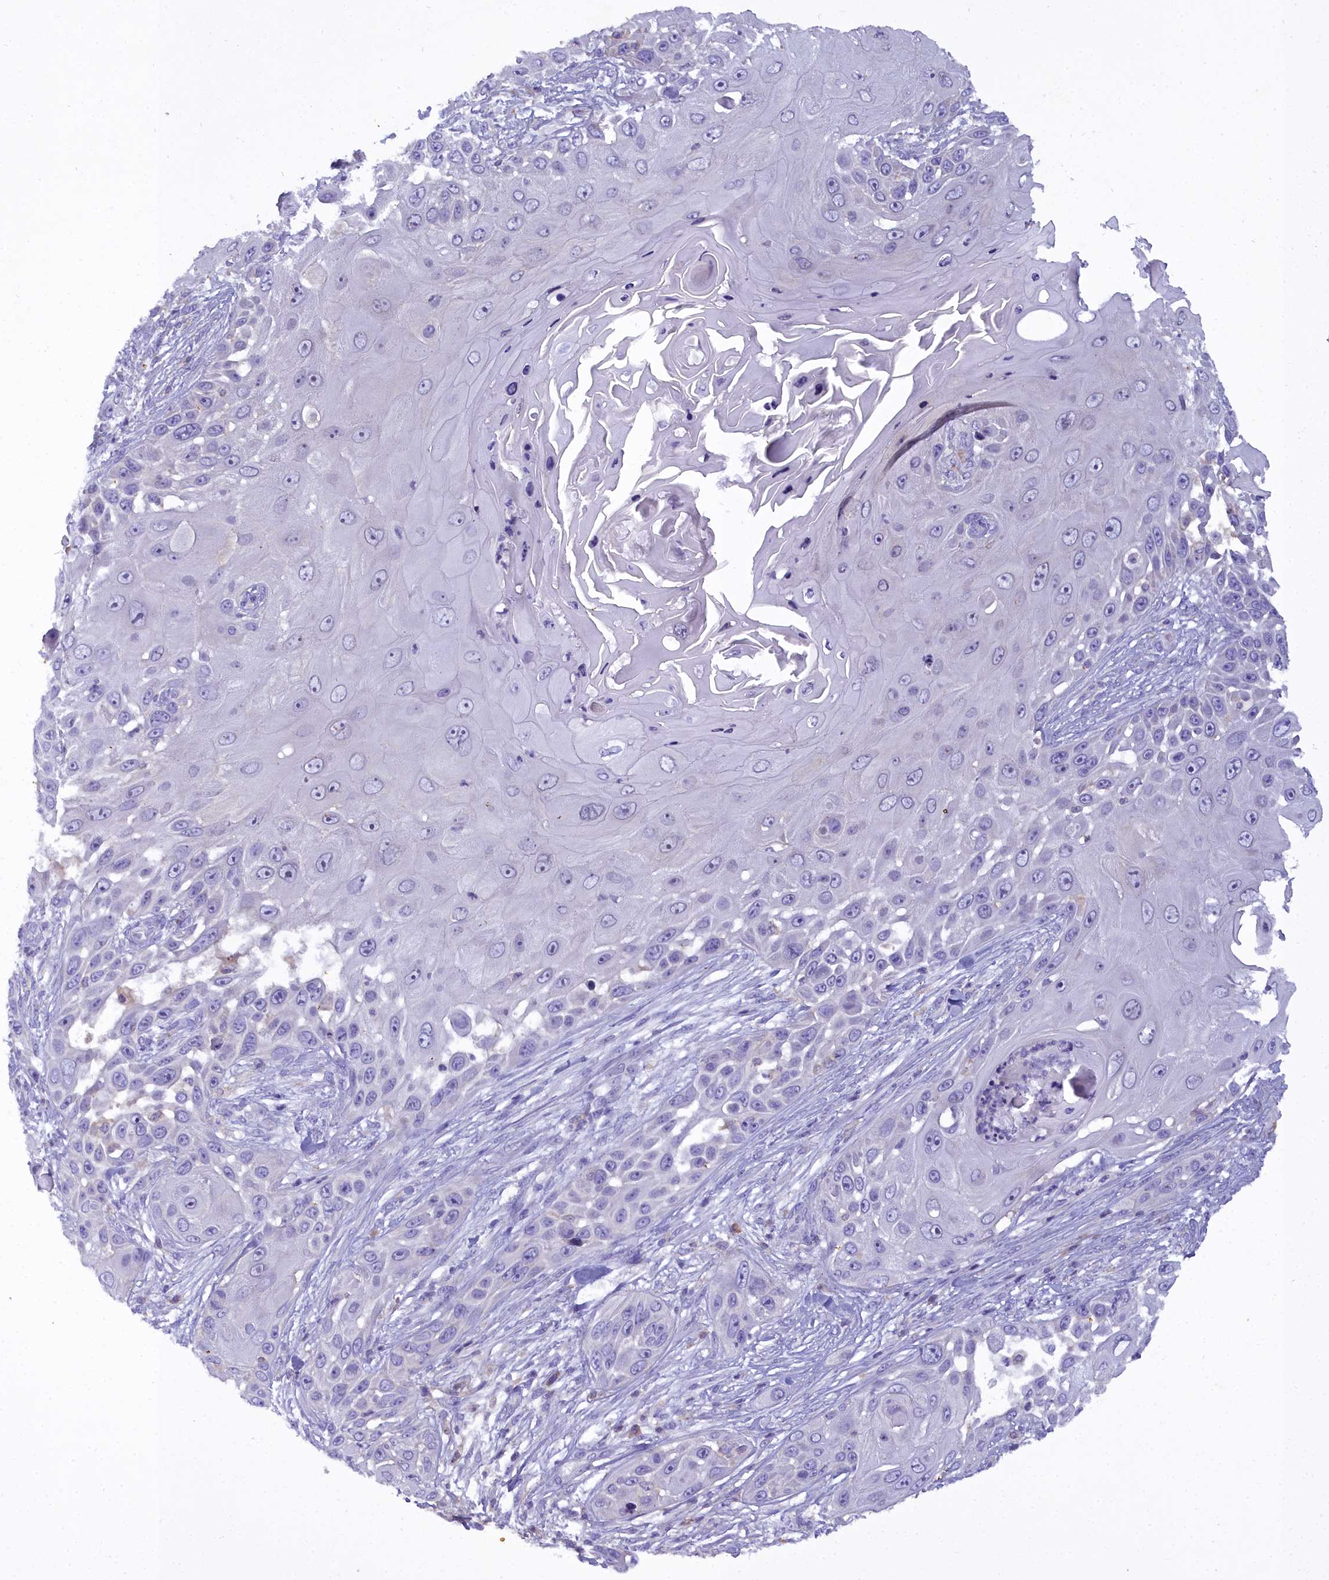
{"staining": {"intensity": "negative", "quantity": "none", "location": "none"}, "tissue": "skin cancer", "cell_type": "Tumor cells", "image_type": "cancer", "snomed": [{"axis": "morphology", "description": "Squamous cell carcinoma, NOS"}, {"axis": "topography", "description": "Skin"}], "caption": "DAB immunohistochemical staining of human skin cancer (squamous cell carcinoma) reveals no significant staining in tumor cells.", "gene": "BLNK", "patient": {"sex": "female", "age": 44}}